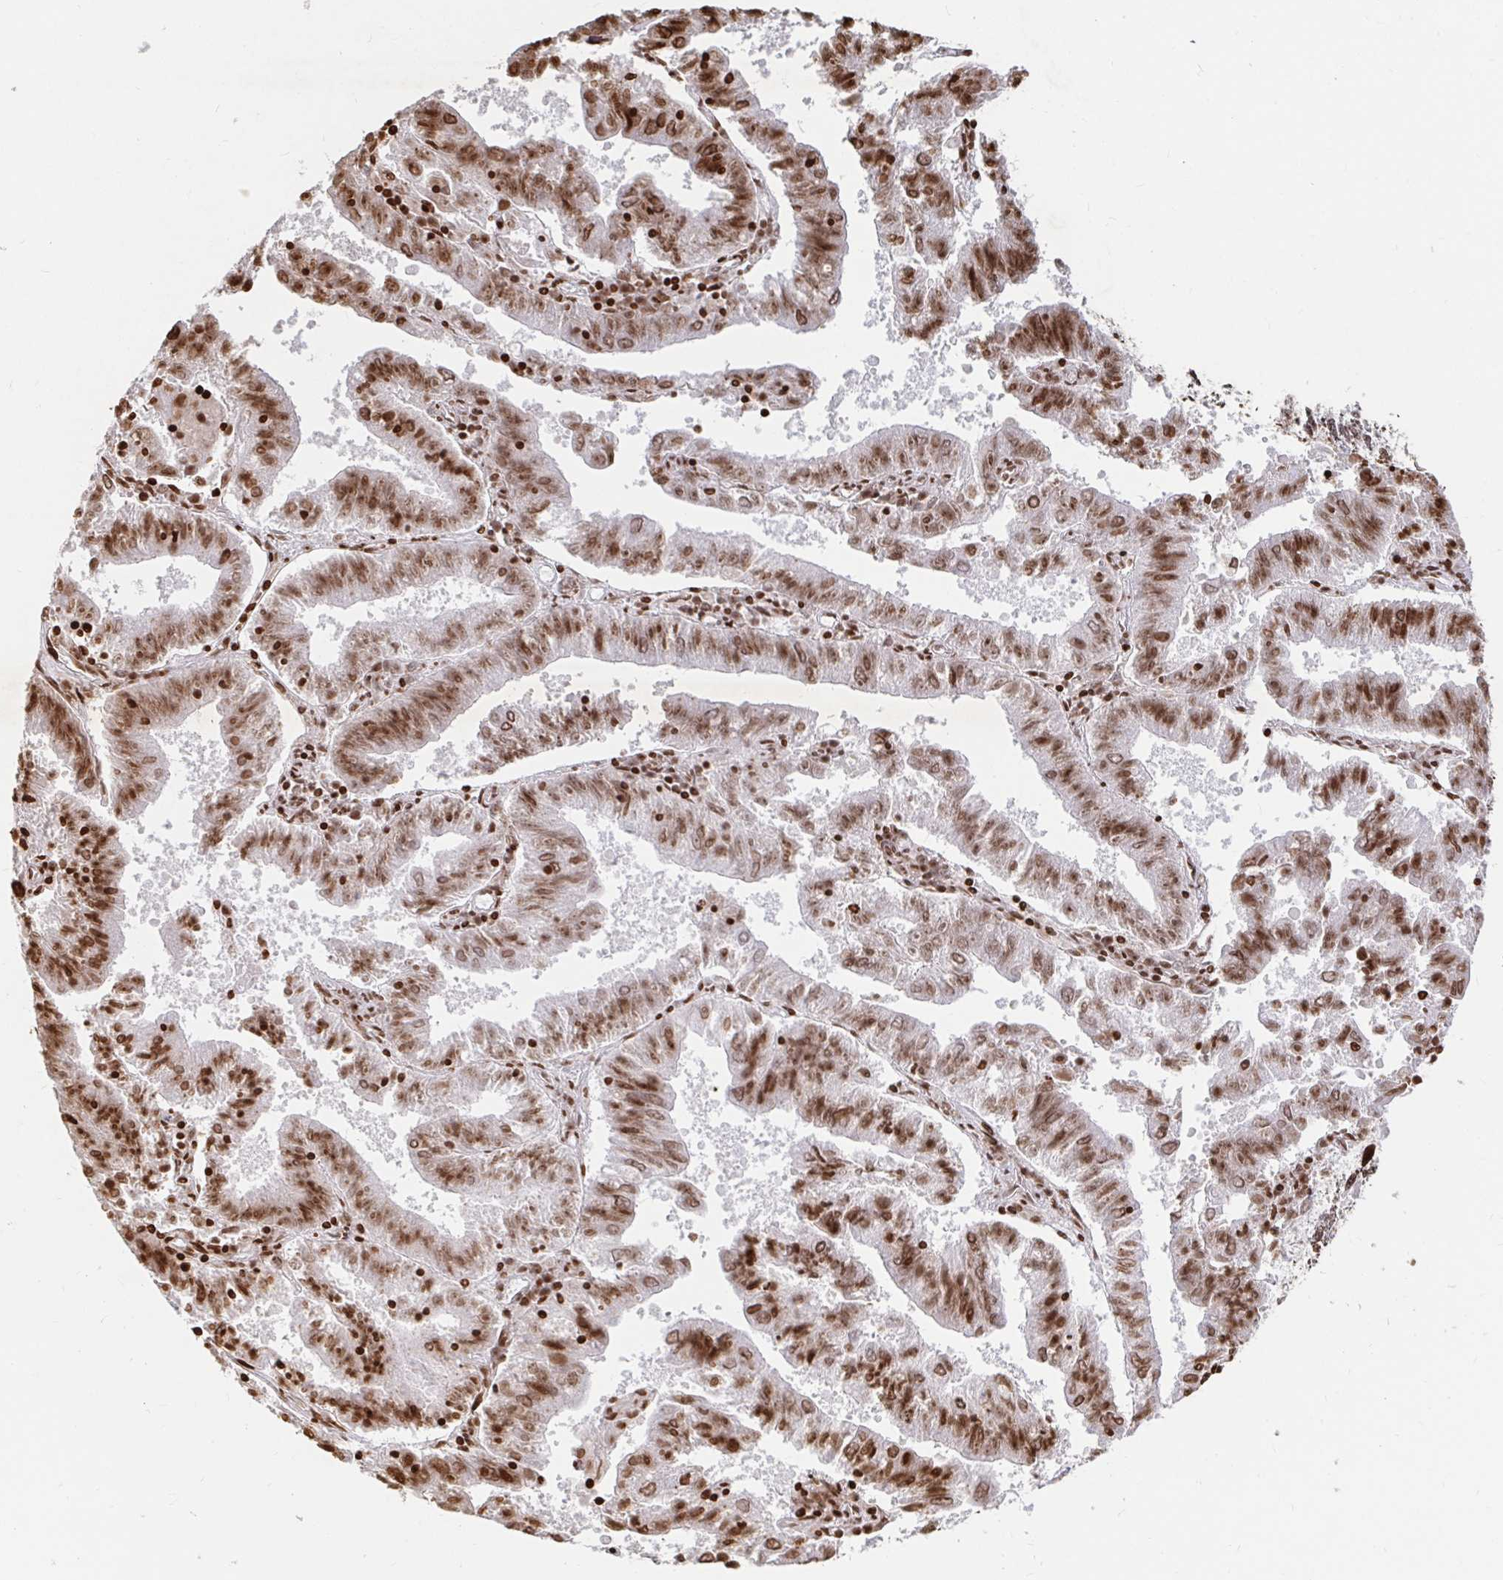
{"staining": {"intensity": "moderate", "quantity": ">75%", "location": "nuclear"}, "tissue": "endometrial cancer", "cell_type": "Tumor cells", "image_type": "cancer", "snomed": [{"axis": "morphology", "description": "Adenocarcinoma, NOS"}, {"axis": "topography", "description": "Endometrium"}], "caption": "This micrograph reveals endometrial adenocarcinoma stained with IHC to label a protein in brown. The nuclear of tumor cells show moderate positivity for the protein. Nuclei are counter-stained blue.", "gene": "H2BC5", "patient": {"sex": "female", "age": 82}}